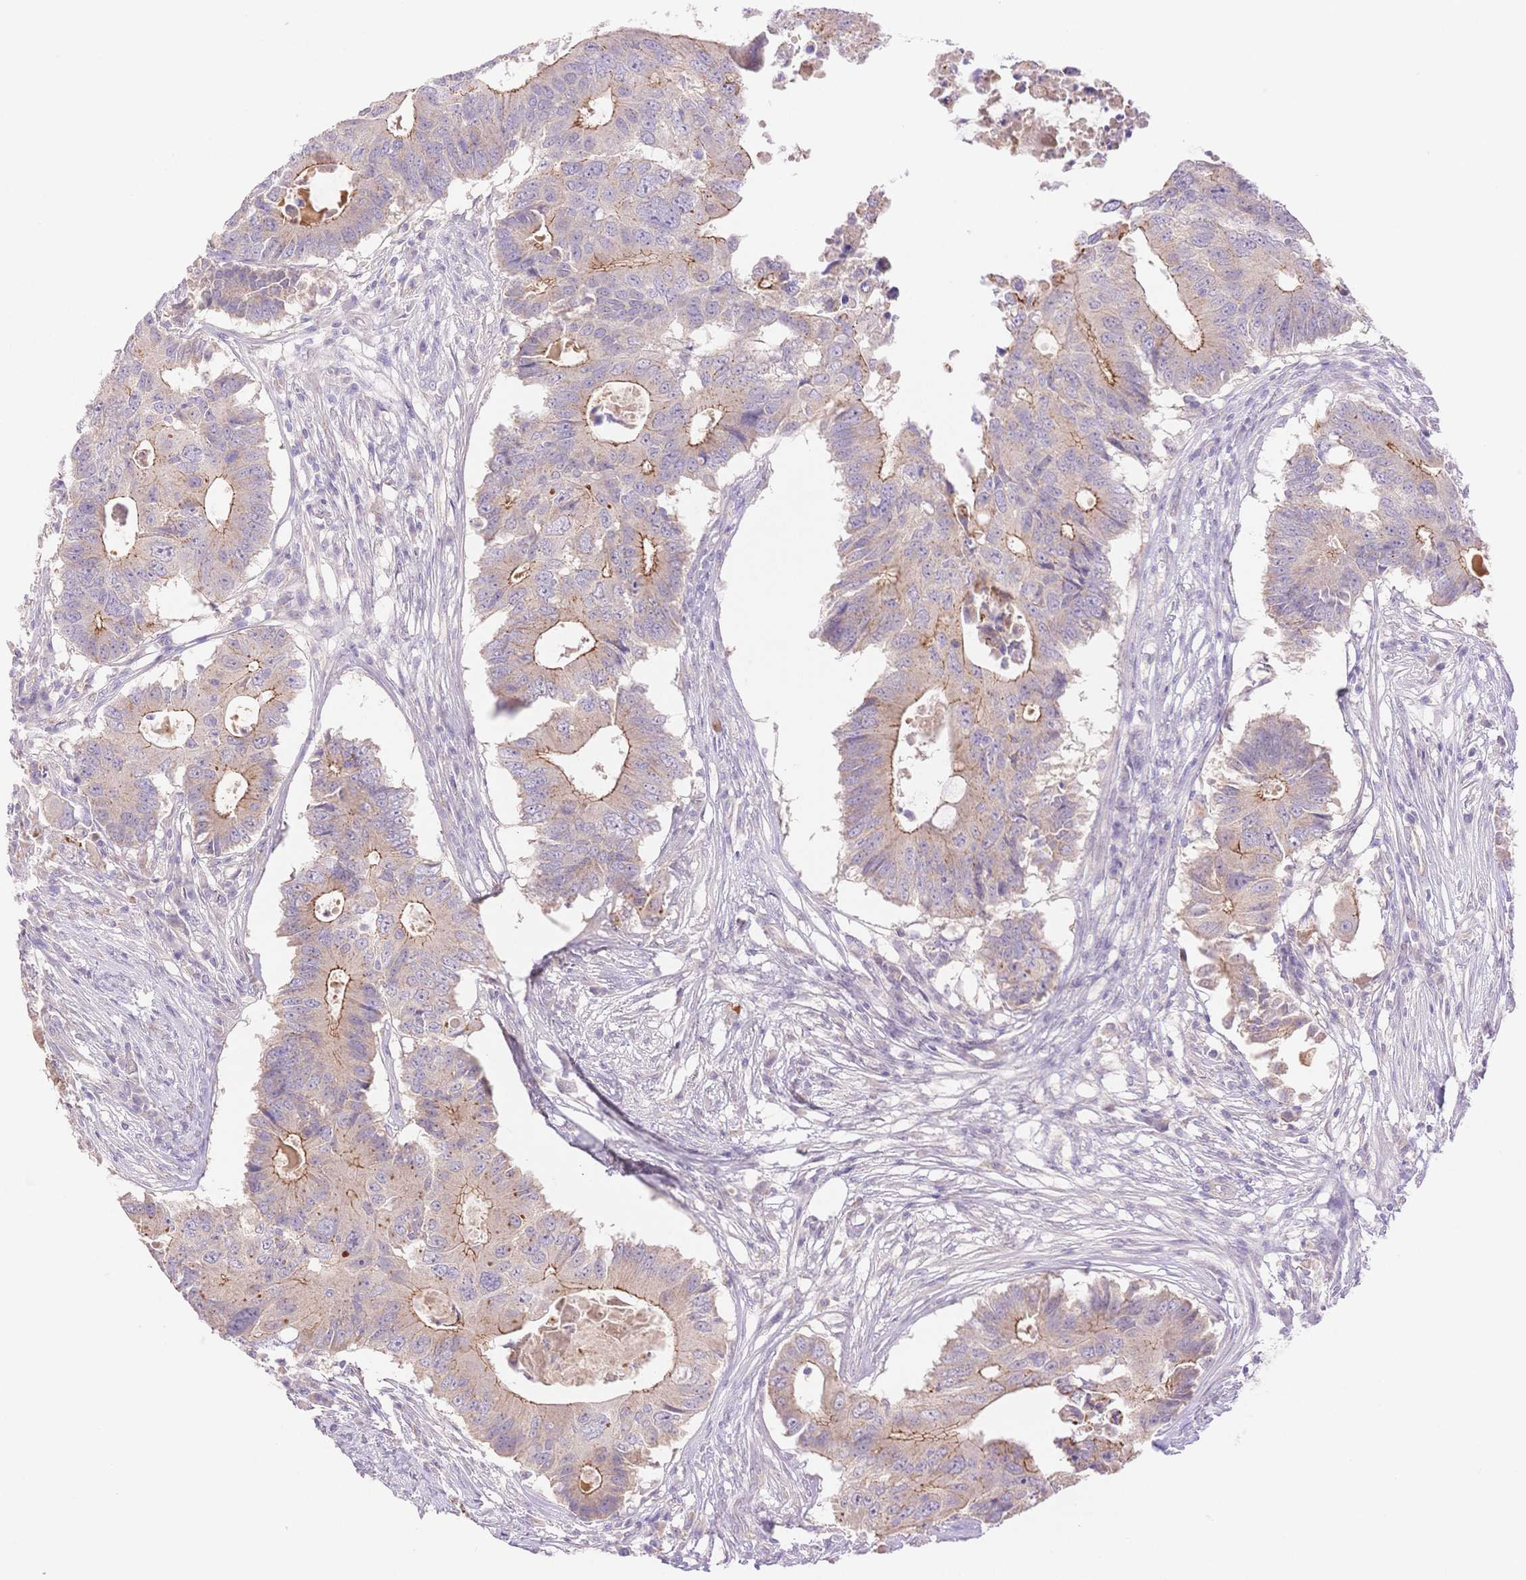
{"staining": {"intensity": "moderate", "quantity": "25%-75%", "location": "cytoplasmic/membranous"}, "tissue": "colorectal cancer", "cell_type": "Tumor cells", "image_type": "cancer", "snomed": [{"axis": "morphology", "description": "Adenocarcinoma, NOS"}, {"axis": "topography", "description": "Colon"}], "caption": "Colorectal cancer (adenocarcinoma) tissue displays moderate cytoplasmic/membranous staining in approximately 25%-75% of tumor cells", "gene": "WDR54", "patient": {"sex": "male", "age": 71}}